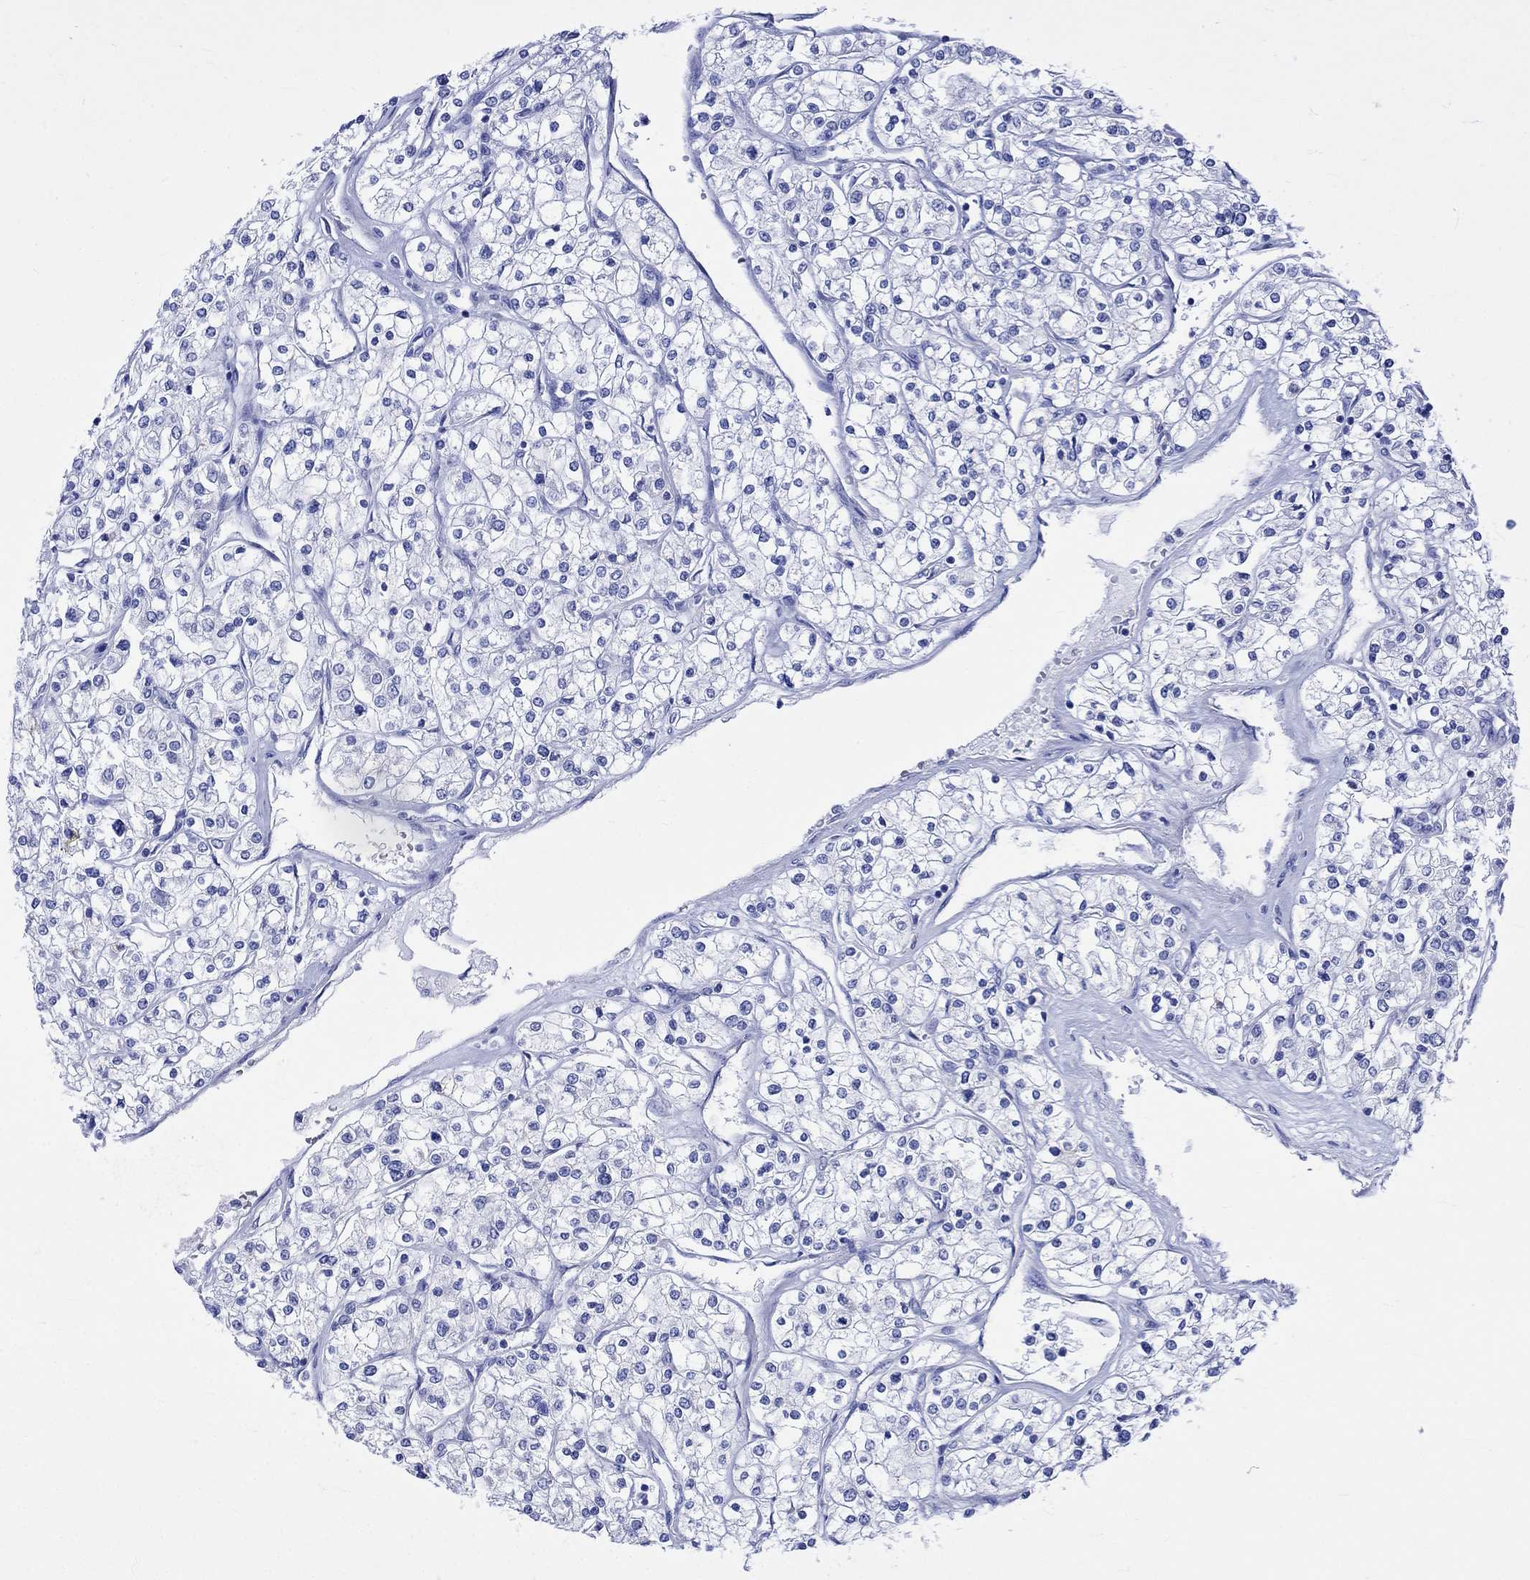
{"staining": {"intensity": "negative", "quantity": "none", "location": "none"}, "tissue": "renal cancer", "cell_type": "Tumor cells", "image_type": "cancer", "snomed": [{"axis": "morphology", "description": "Adenocarcinoma, NOS"}, {"axis": "topography", "description": "Kidney"}], "caption": "A high-resolution histopathology image shows immunohistochemistry staining of renal cancer, which displays no significant positivity in tumor cells.", "gene": "KLHL33", "patient": {"sex": "male", "age": 80}}